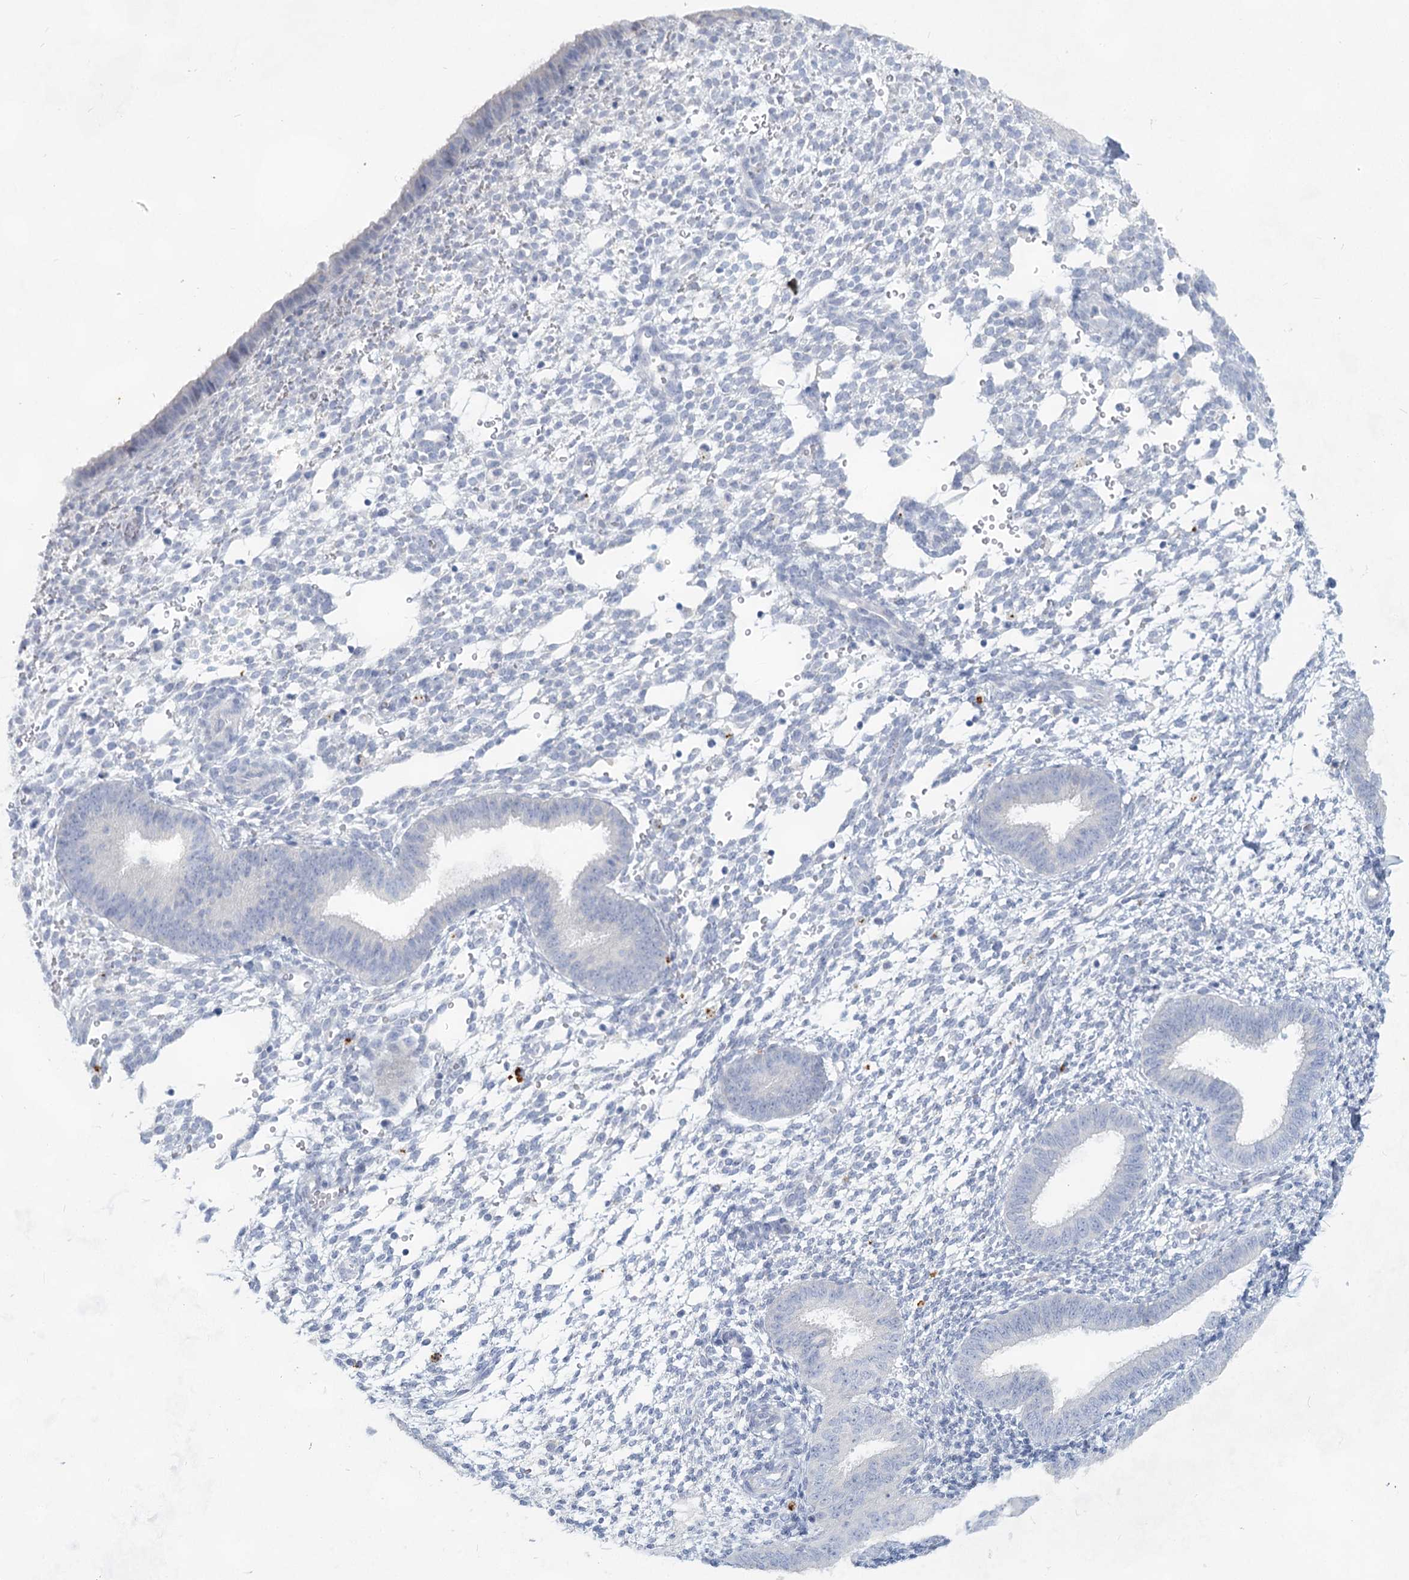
{"staining": {"intensity": "negative", "quantity": "none", "location": "none"}, "tissue": "endometrium", "cell_type": "Cells in endometrial stroma", "image_type": "normal", "snomed": [{"axis": "morphology", "description": "Normal tissue, NOS"}, {"axis": "topography", "description": "Uterus"}, {"axis": "topography", "description": "Endometrium"}], "caption": "This micrograph is of unremarkable endometrium stained with immunohistochemistry to label a protein in brown with the nuclei are counter-stained blue. There is no staining in cells in endometrial stroma. The staining was performed using DAB to visualize the protein expression in brown, while the nuclei were stained in blue with hematoxylin (Magnification: 20x).", "gene": "CCDC73", "patient": {"sex": "female", "age": 48}}